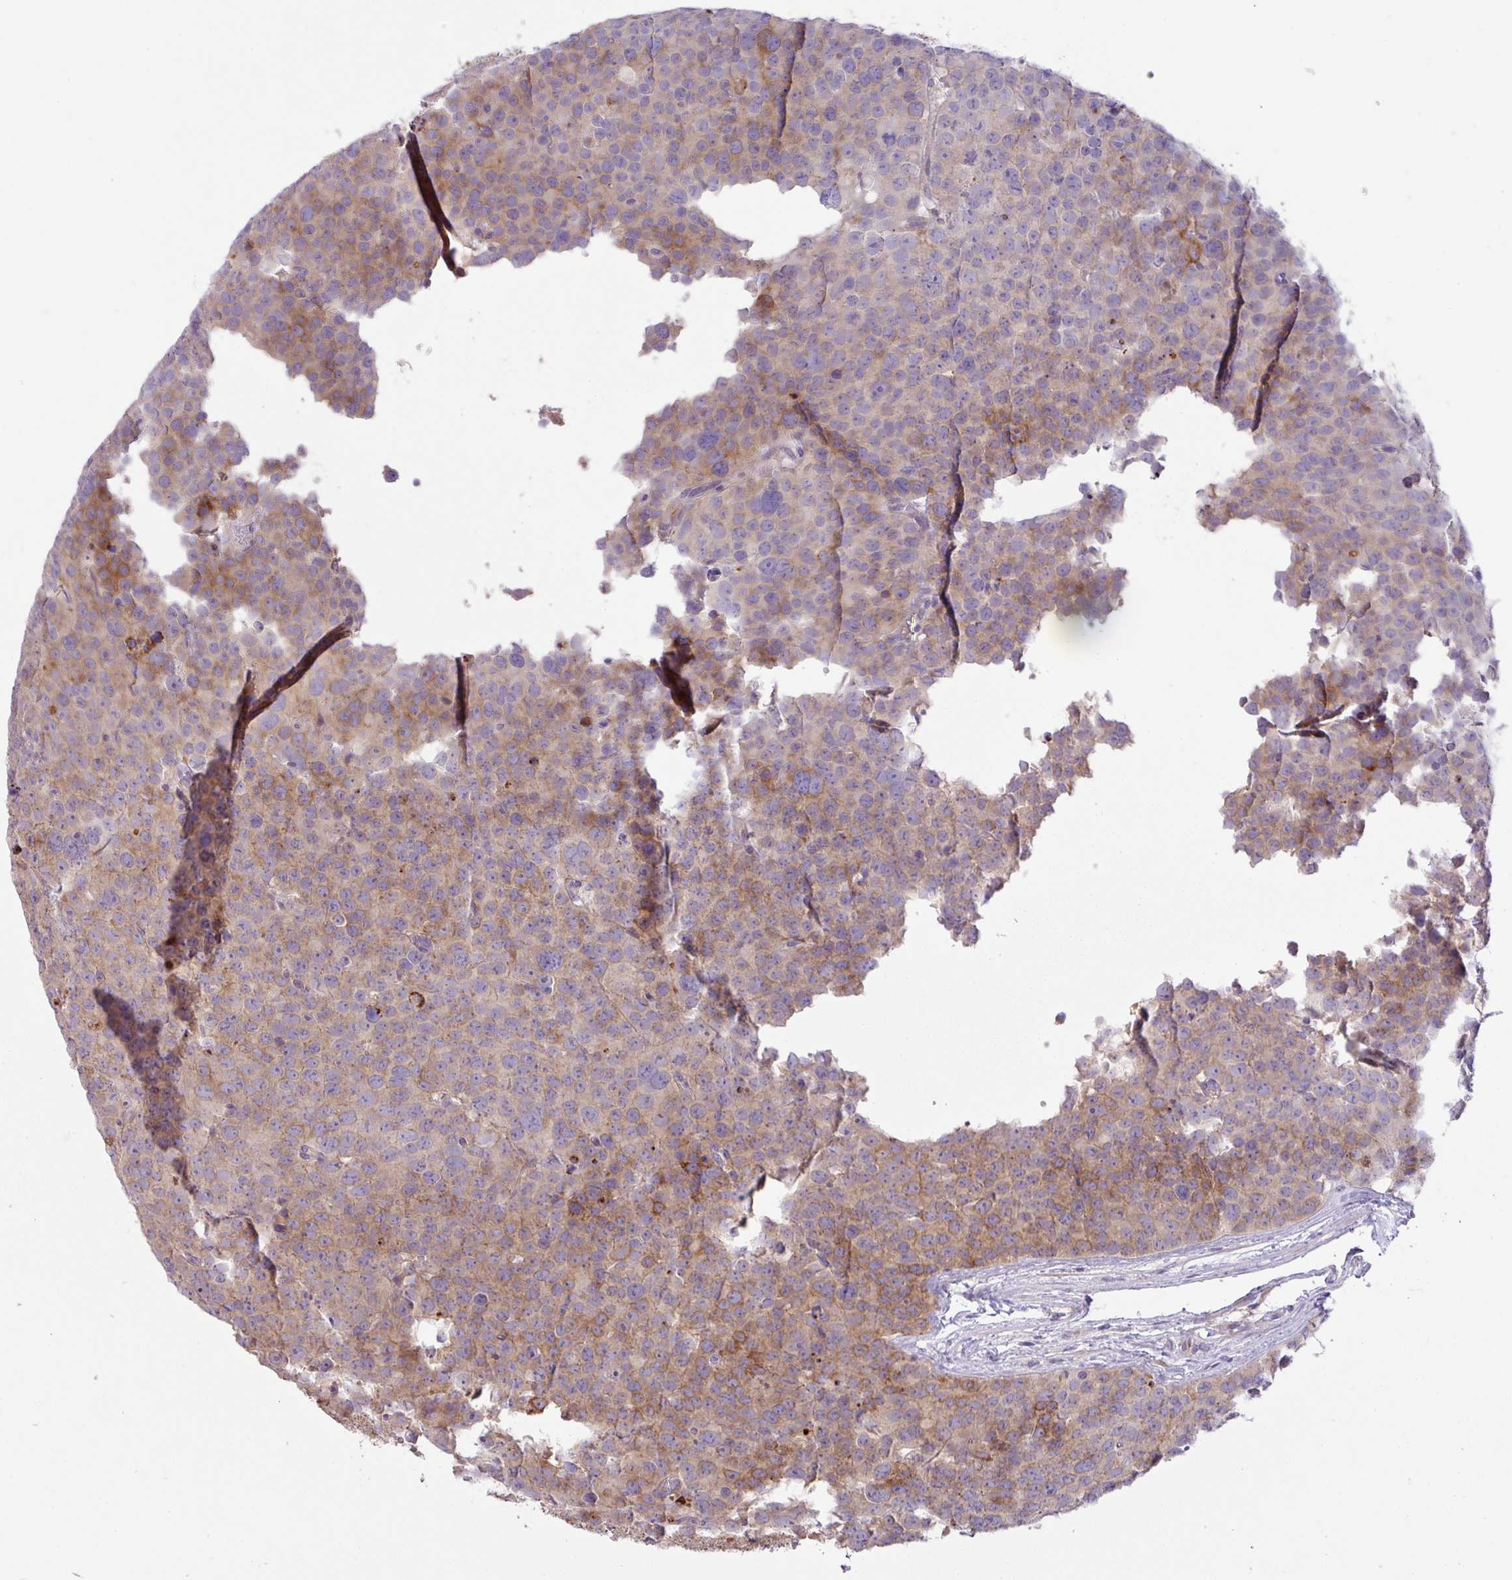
{"staining": {"intensity": "moderate", "quantity": "25%-75%", "location": "cytoplasmic/membranous"}, "tissue": "testis cancer", "cell_type": "Tumor cells", "image_type": "cancer", "snomed": [{"axis": "morphology", "description": "Seminoma, NOS"}, {"axis": "topography", "description": "Testis"}], "caption": "Approximately 25%-75% of tumor cells in human testis cancer (seminoma) demonstrate moderate cytoplasmic/membranous protein expression as visualized by brown immunohistochemical staining.", "gene": "PIK3R5", "patient": {"sex": "male", "age": 71}}